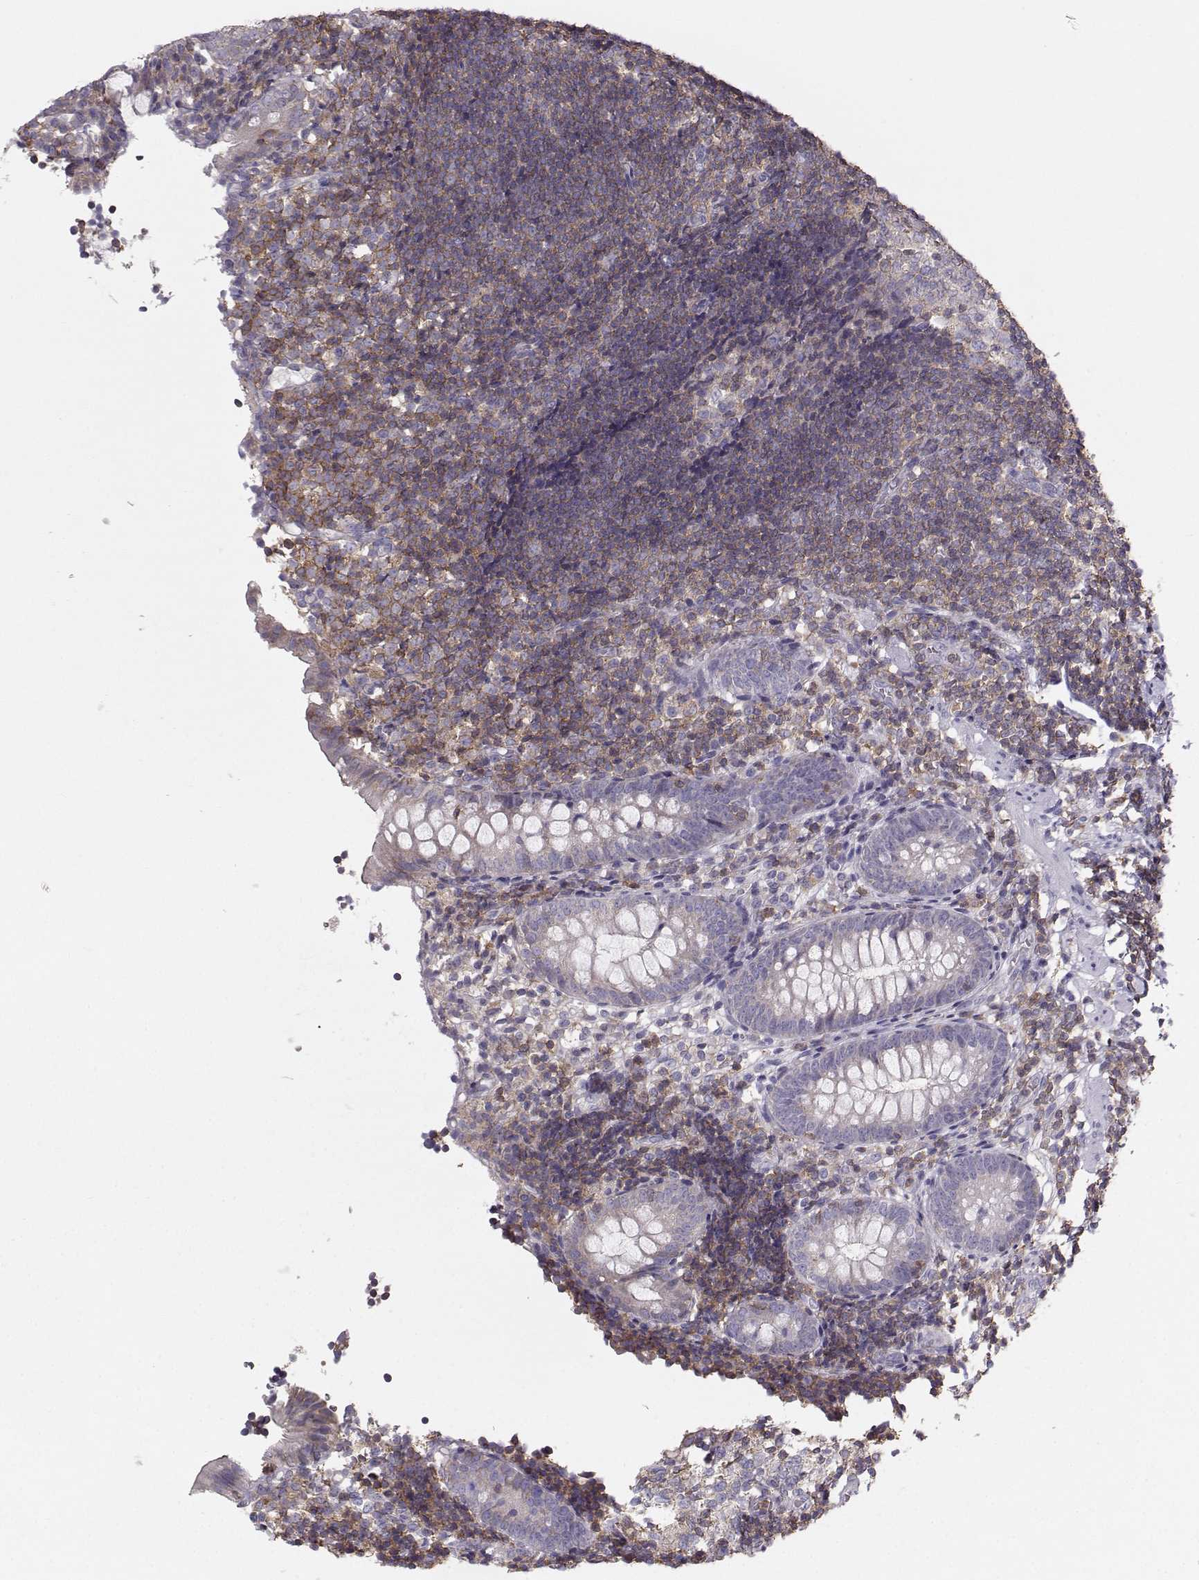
{"staining": {"intensity": "negative", "quantity": "none", "location": "none"}, "tissue": "appendix", "cell_type": "Glandular cells", "image_type": "normal", "snomed": [{"axis": "morphology", "description": "Normal tissue, NOS"}, {"axis": "topography", "description": "Appendix"}], "caption": "A high-resolution micrograph shows IHC staining of unremarkable appendix, which demonstrates no significant staining in glandular cells.", "gene": "ZBTB32", "patient": {"sex": "female", "age": 40}}